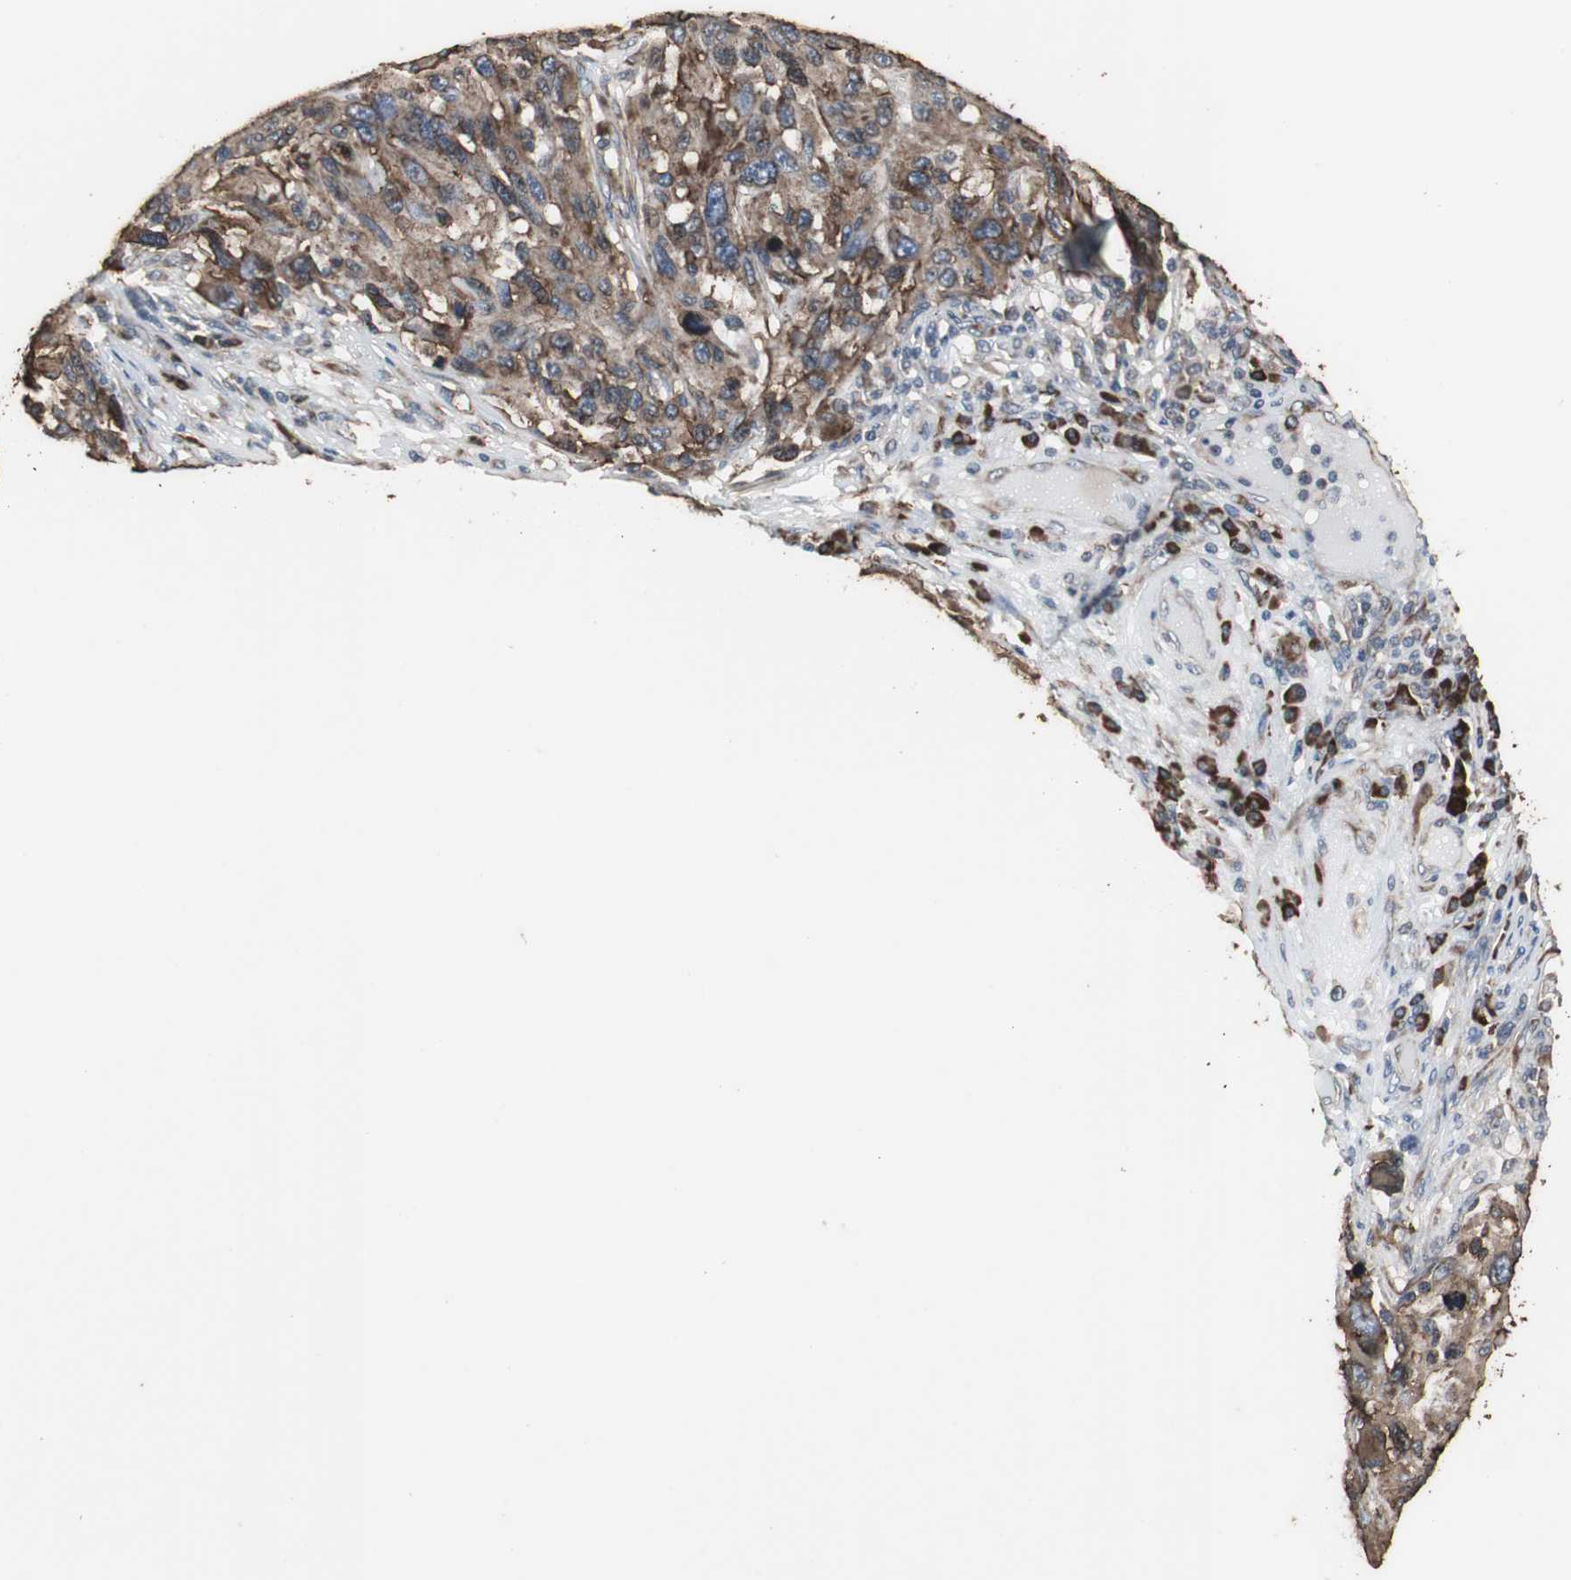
{"staining": {"intensity": "strong", "quantity": ">75%", "location": "cytoplasmic/membranous"}, "tissue": "melanoma", "cell_type": "Tumor cells", "image_type": "cancer", "snomed": [{"axis": "morphology", "description": "Malignant melanoma, NOS"}, {"axis": "topography", "description": "Skin"}], "caption": "An image showing strong cytoplasmic/membranous staining in approximately >75% of tumor cells in malignant melanoma, as visualized by brown immunohistochemical staining.", "gene": "CALU", "patient": {"sex": "male", "age": 53}}